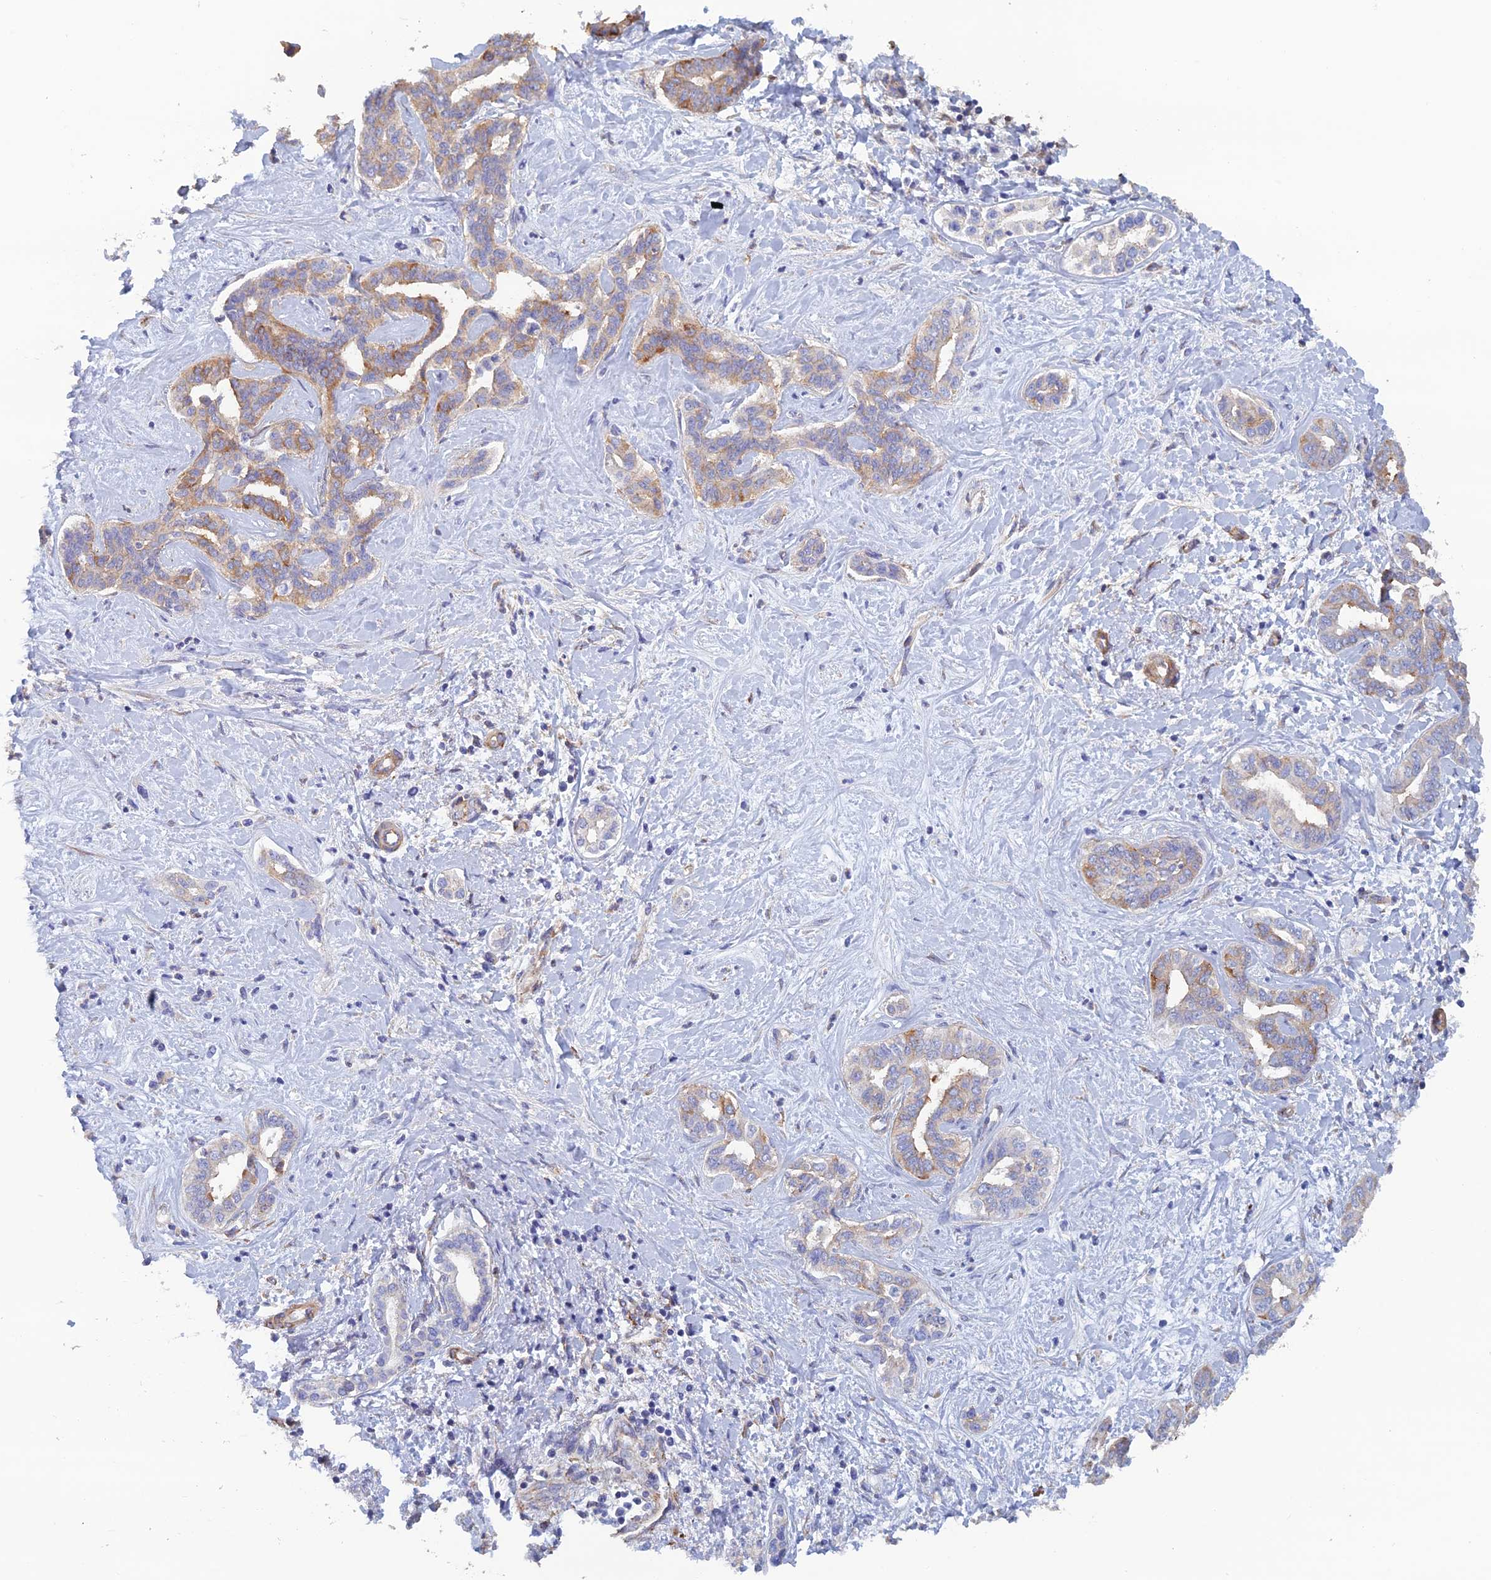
{"staining": {"intensity": "moderate", "quantity": "<25%", "location": "cytoplasmic/membranous"}, "tissue": "liver cancer", "cell_type": "Tumor cells", "image_type": "cancer", "snomed": [{"axis": "morphology", "description": "Cholangiocarcinoma"}, {"axis": "topography", "description": "Liver"}], "caption": "There is low levels of moderate cytoplasmic/membranous staining in tumor cells of cholangiocarcinoma (liver), as demonstrated by immunohistochemical staining (brown color).", "gene": "PCDHA5", "patient": {"sex": "female", "age": 77}}